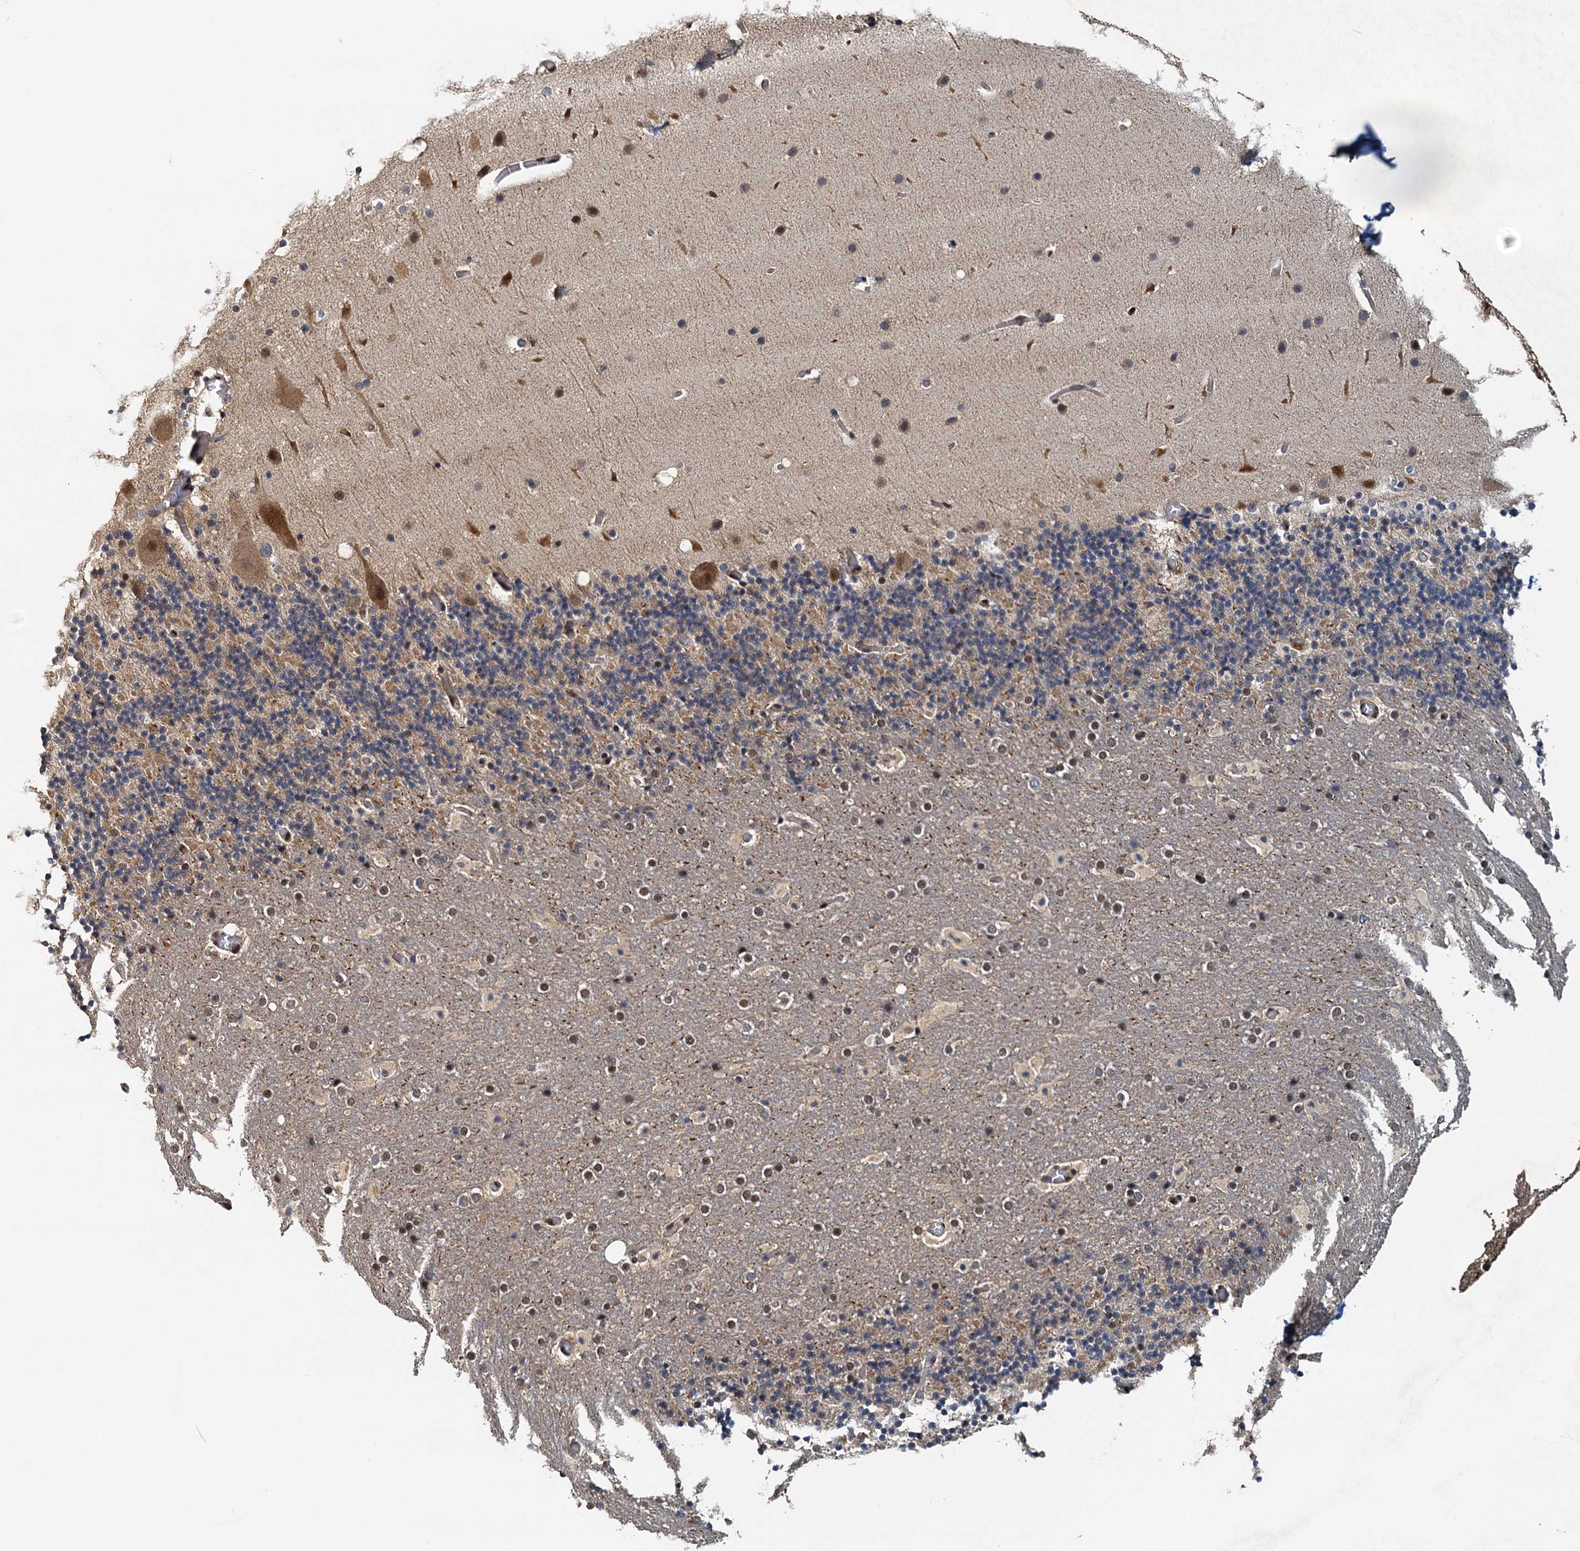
{"staining": {"intensity": "moderate", "quantity": "<25%", "location": "nuclear"}, "tissue": "cerebellum", "cell_type": "Cells in granular layer", "image_type": "normal", "snomed": [{"axis": "morphology", "description": "Normal tissue, NOS"}, {"axis": "topography", "description": "Cerebellum"}], "caption": "Immunohistochemistry micrograph of normal cerebellum: cerebellum stained using immunohistochemistry (IHC) displays low levels of moderate protein expression localized specifically in the nuclear of cells in granular layer, appearing as a nuclear brown color.", "gene": "UBL7", "patient": {"sex": "male", "age": 57}}